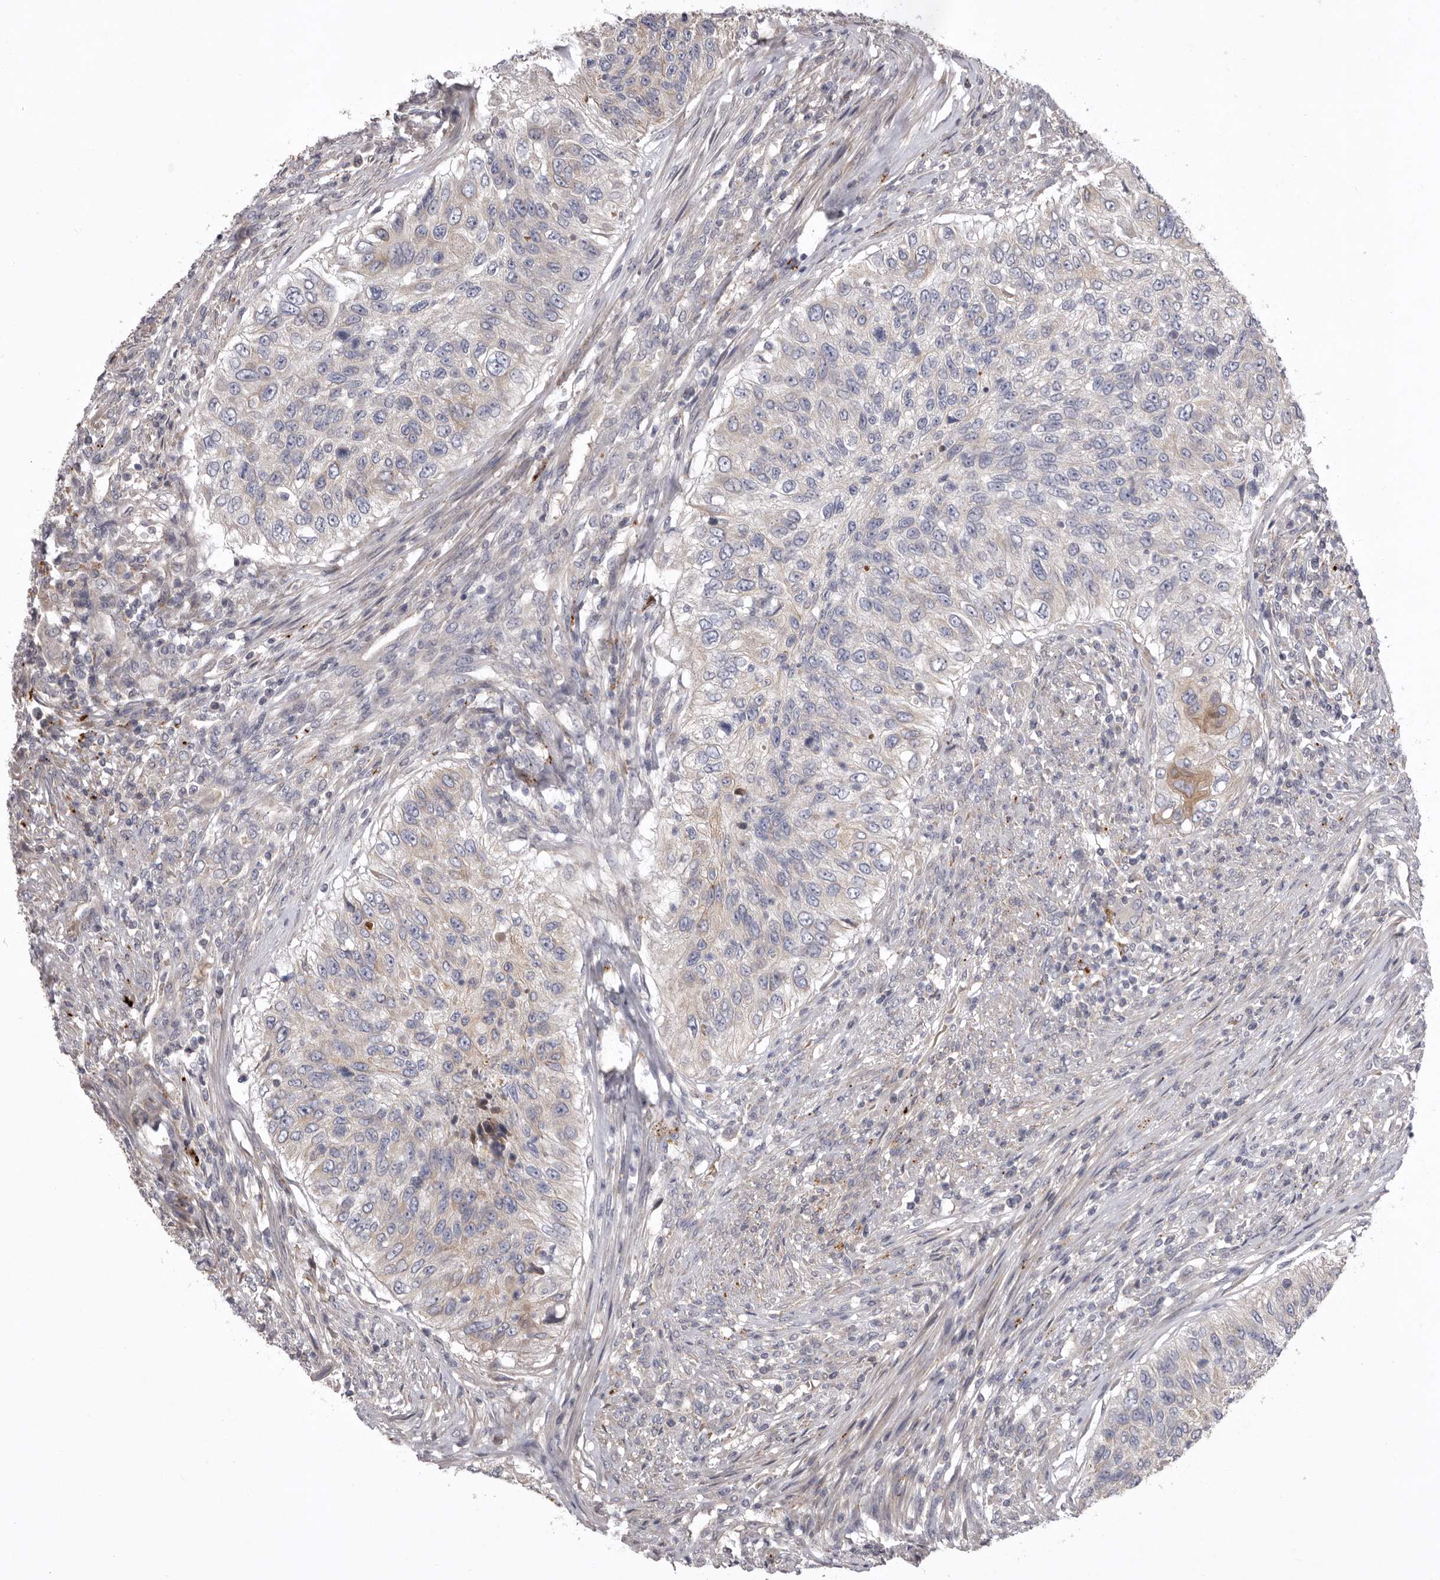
{"staining": {"intensity": "weak", "quantity": "25%-75%", "location": "cytoplasmic/membranous"}, "tissue": "urothelial cancer", "cell_type": "Tumor cells", "image_type": "cancer", "snomed": [{"axis": "morphology", "description": "Urothelial carcinoma, High grade"}, {"axis": "topography", "description": "Urinary bladder"}], "caption": "The micrograph shows staining of high-grade urothelial carcinoma, revealing weak cytoplasmic/membranous protein positivity (brown color) within tumor cells.", "gene": "WDR47", "patient": {"sex": "female", "age": 60}}